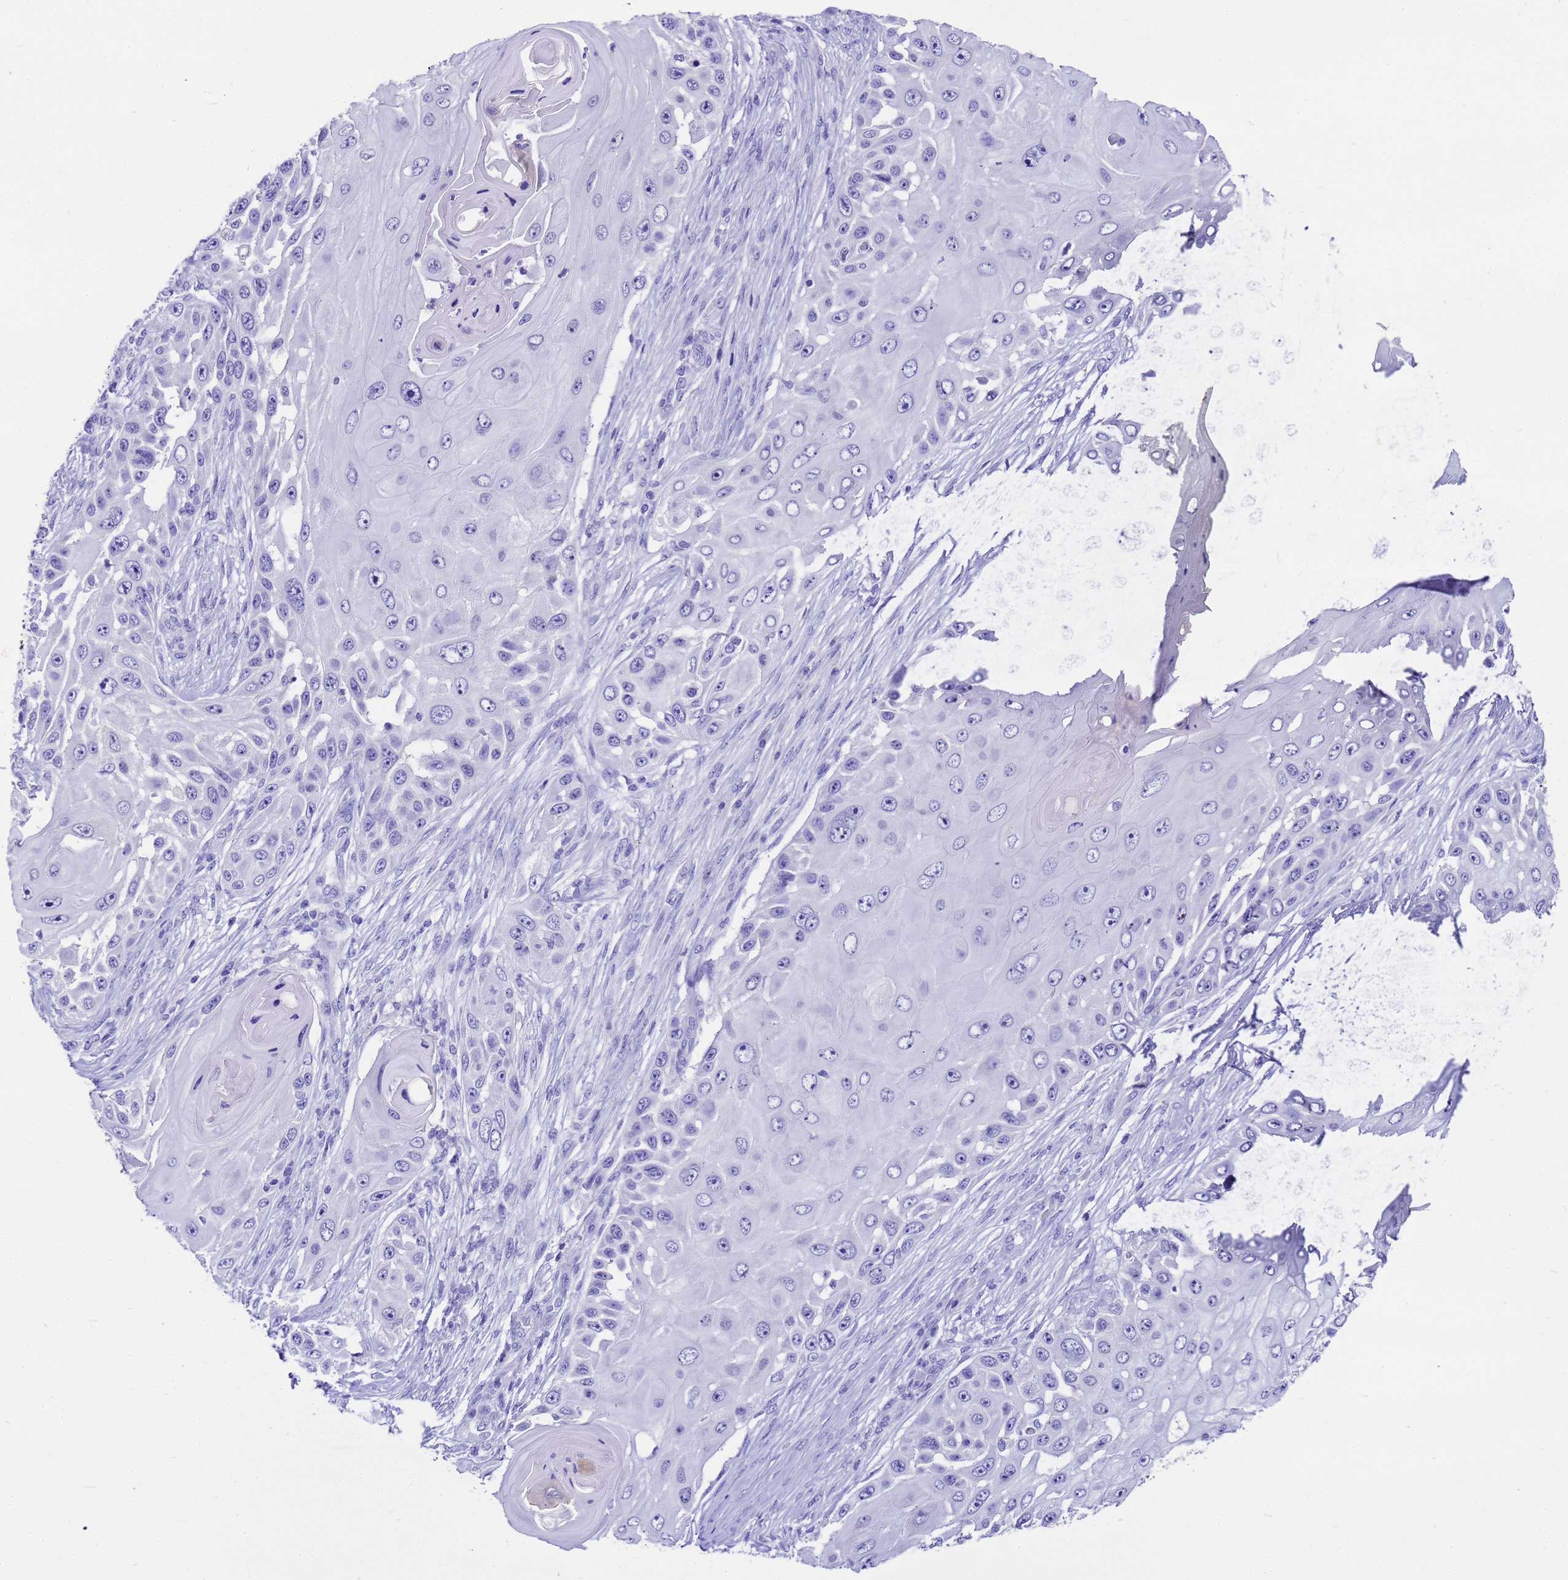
{"staining": {"intensity": "negative", "quantity": "none", "location": "none"}, "tissue": "skin cancer", "cell_type": "Tumor cells", "image_type": "cancer", "snomed": [{"axis": "morphology", "description": "Squamous cell carcinoma, NOS"}, {"axis": "topography", "description": "Skin"}], "caption": "This is an immunohistochemistry image of squamous cell carcinoma (skin). There is no expression in tumor cells.", "gene": "MS4A13", "patient": {"sex": "female", "age": 44}}